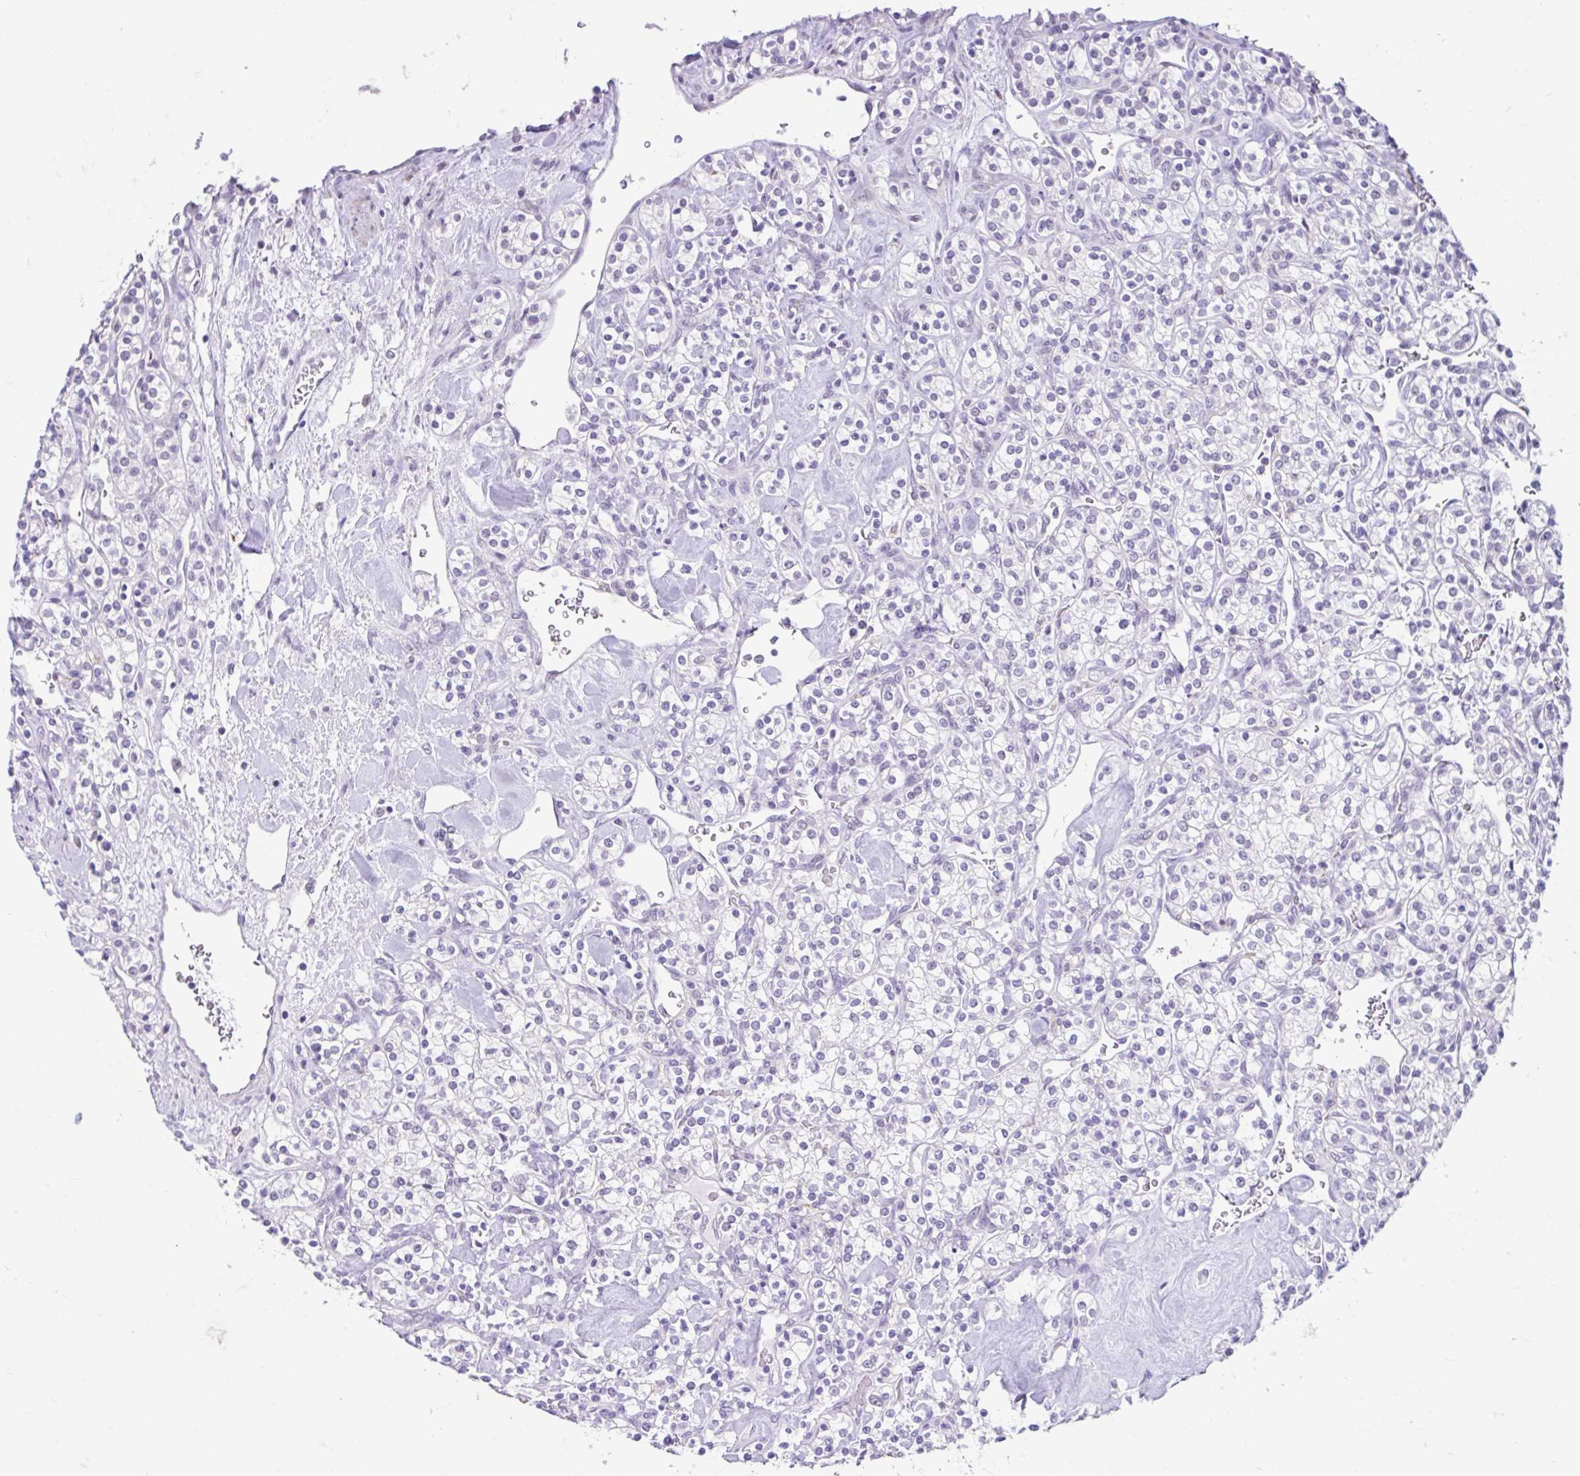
{"staining": {"intensity": "negative", "quantity": "none", "location": "none"}, "tissue": "renal cancer", "cell_type": "Tumor cells", "image_type": "cancer", "snomed": [{"axis": "morphology", "description": "Adenocarcinoma, NOS"}, {"axis": "topography", "description": "Kidney"}], "caption": "DAB immunohistochemical staining of human adenocarcinoma (renal) exhibits no significant expression in tumor cells.", "gene": "DCAF17", "patient": {"sex": "male", "age": 77}}